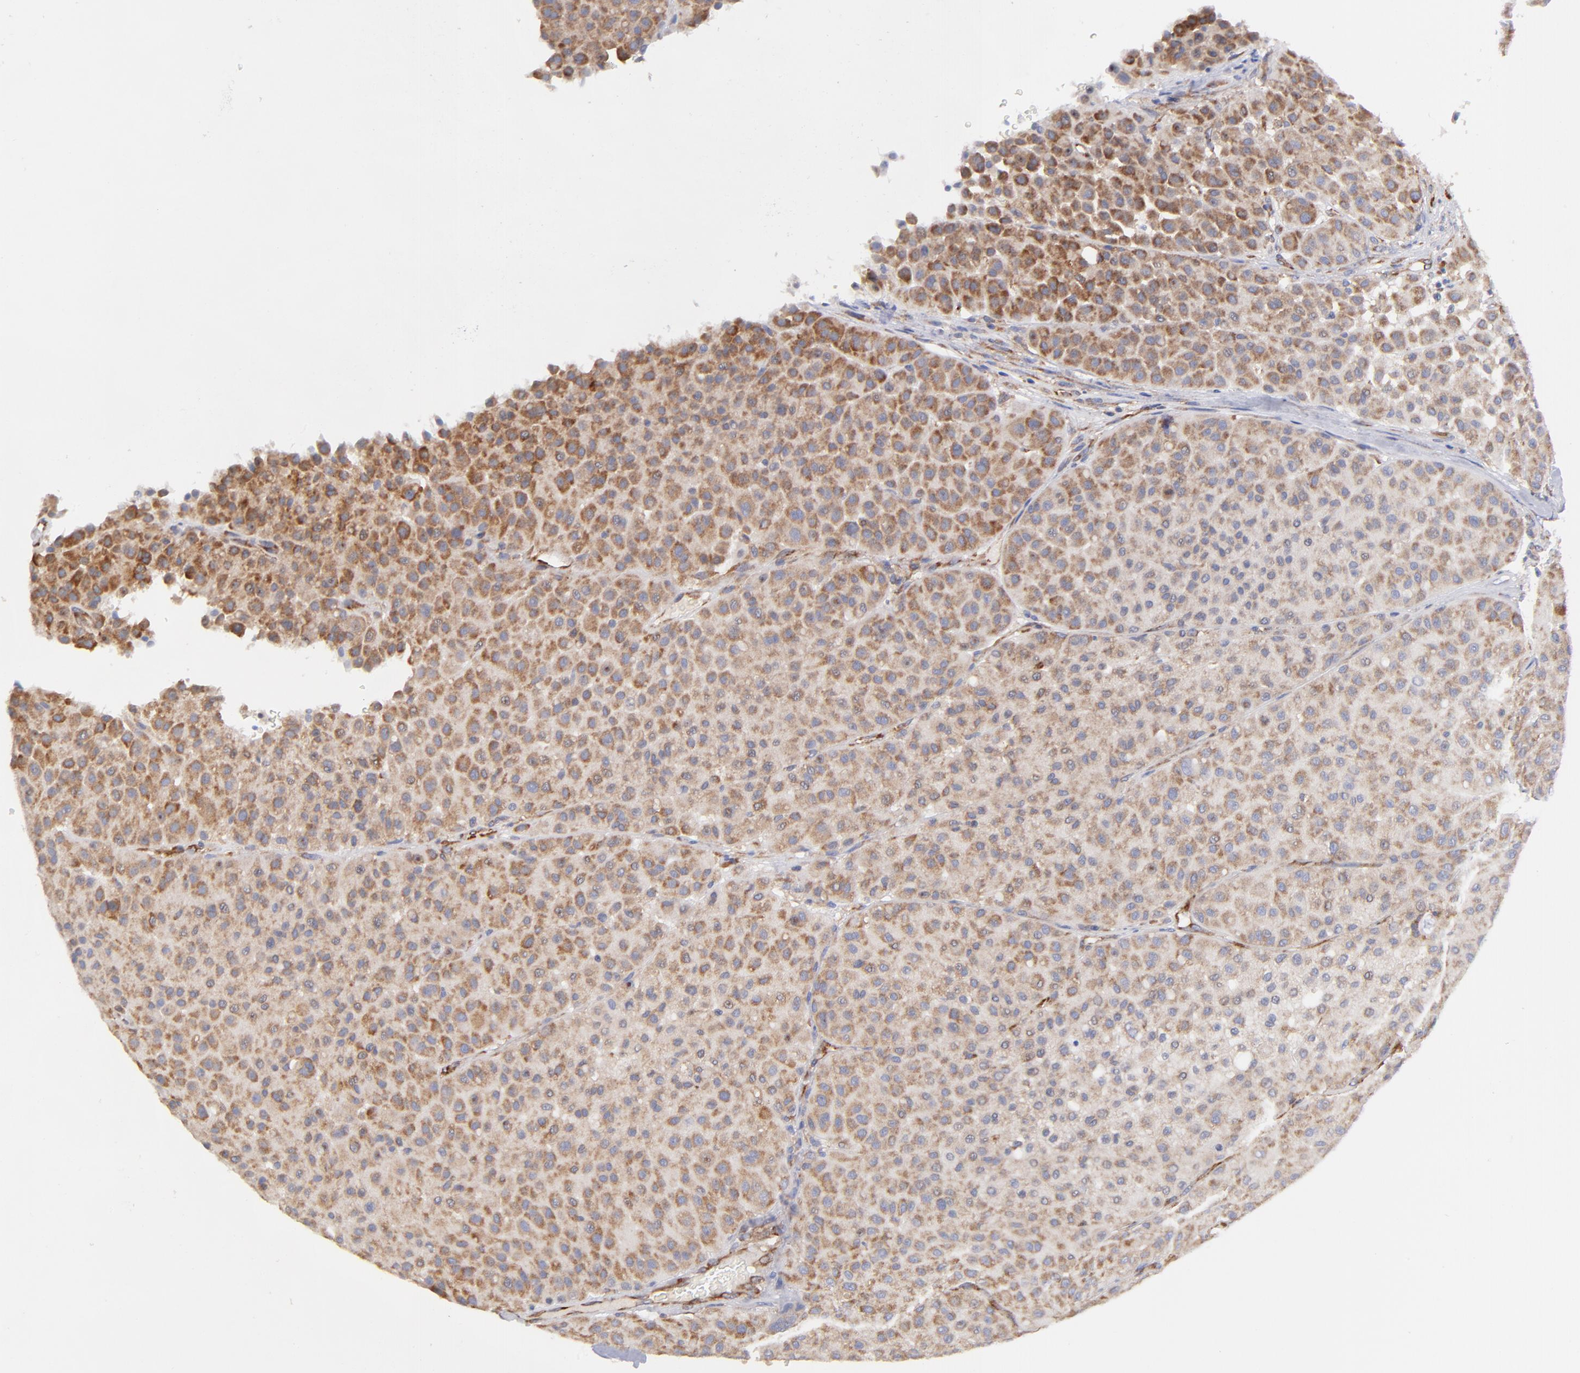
{"staining": {"intensity": "moderate", "quantity": ">75%", "location": "cytoplasmic/membranous"}, "tissue": "melanoma", "cell_type": "Tumor cells", "image_type": "cancer", "snomed": [{"axis": "morphology", "description": "Normal tissue, NOS"}, {"axis": "morphology", "description": "Malignant melanoma, Metastatic site"}, {"axis": "topography", "description": "Skin"}], "caption": "IHC of human melanoma demonstrates medium levels of moderate cytoplasmic/membranous staining in about >75% of tumor cells. The protein is stained brown, and the nuclei are stained in blue (DAB (3,3'-diaminobenzidine) IHC with brightfield microscopy, high magnification).", "gene": "EIF2AK2", "patient": {"sex": "male", "age": 41}}